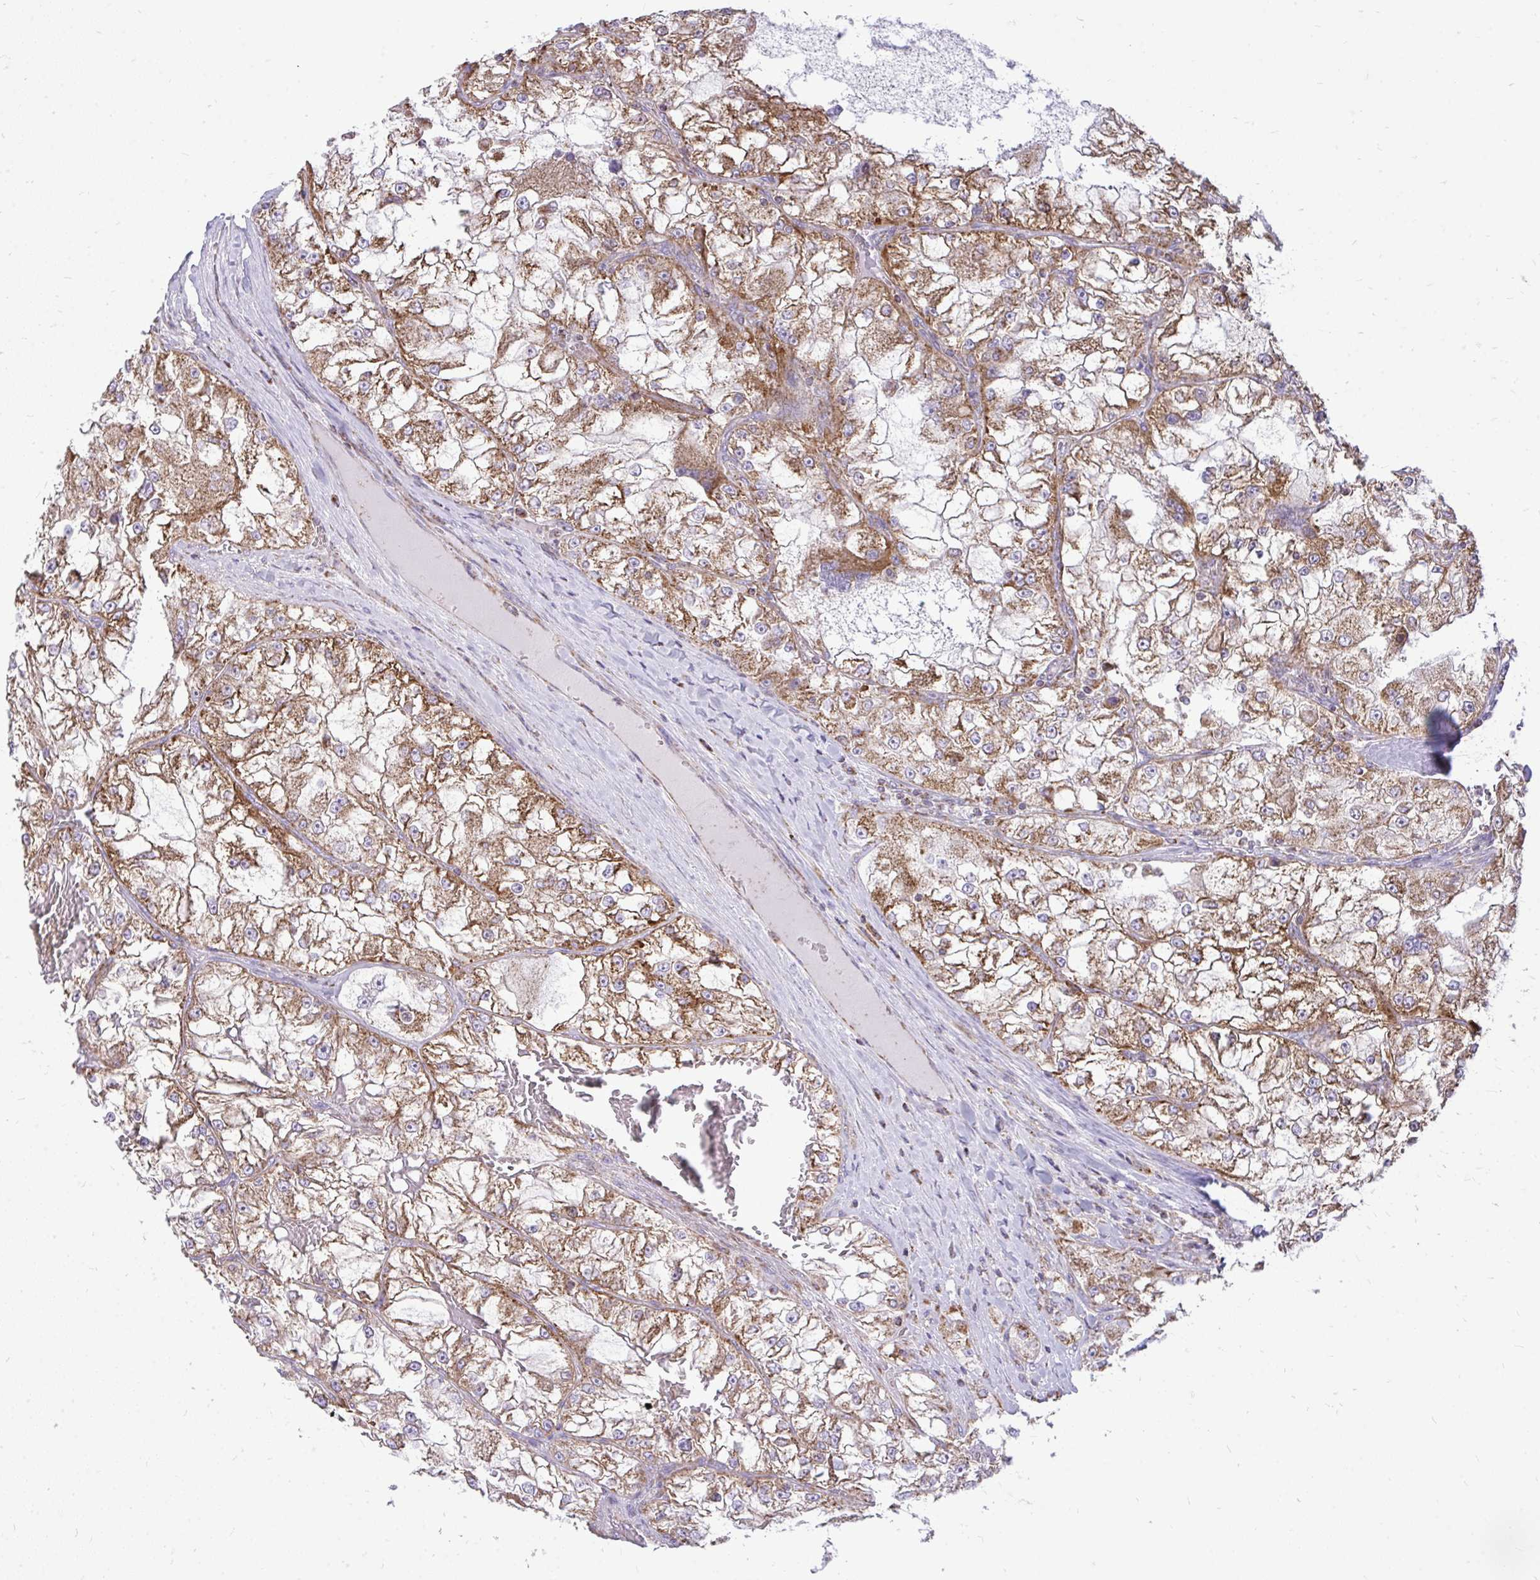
{"staining": {"intensity": "moderate", "quantity": ">75%", "location": "cytoplasmic/membranous"}, "tissue": "renal cancer", "cell_type": "Tumor cells", "image_type": "cancer", "snomed": [{"axis": "morphology", "description": "Adenocarcinoma, NOS"}, {"axis": "topography", "description": "Kidney"}], "caption": "Renal cancer stained with a protein marker shows moderate staining in tumor cells.", "gene": "SPTBN2", "patient": {"sex": "female", "age": 72}}